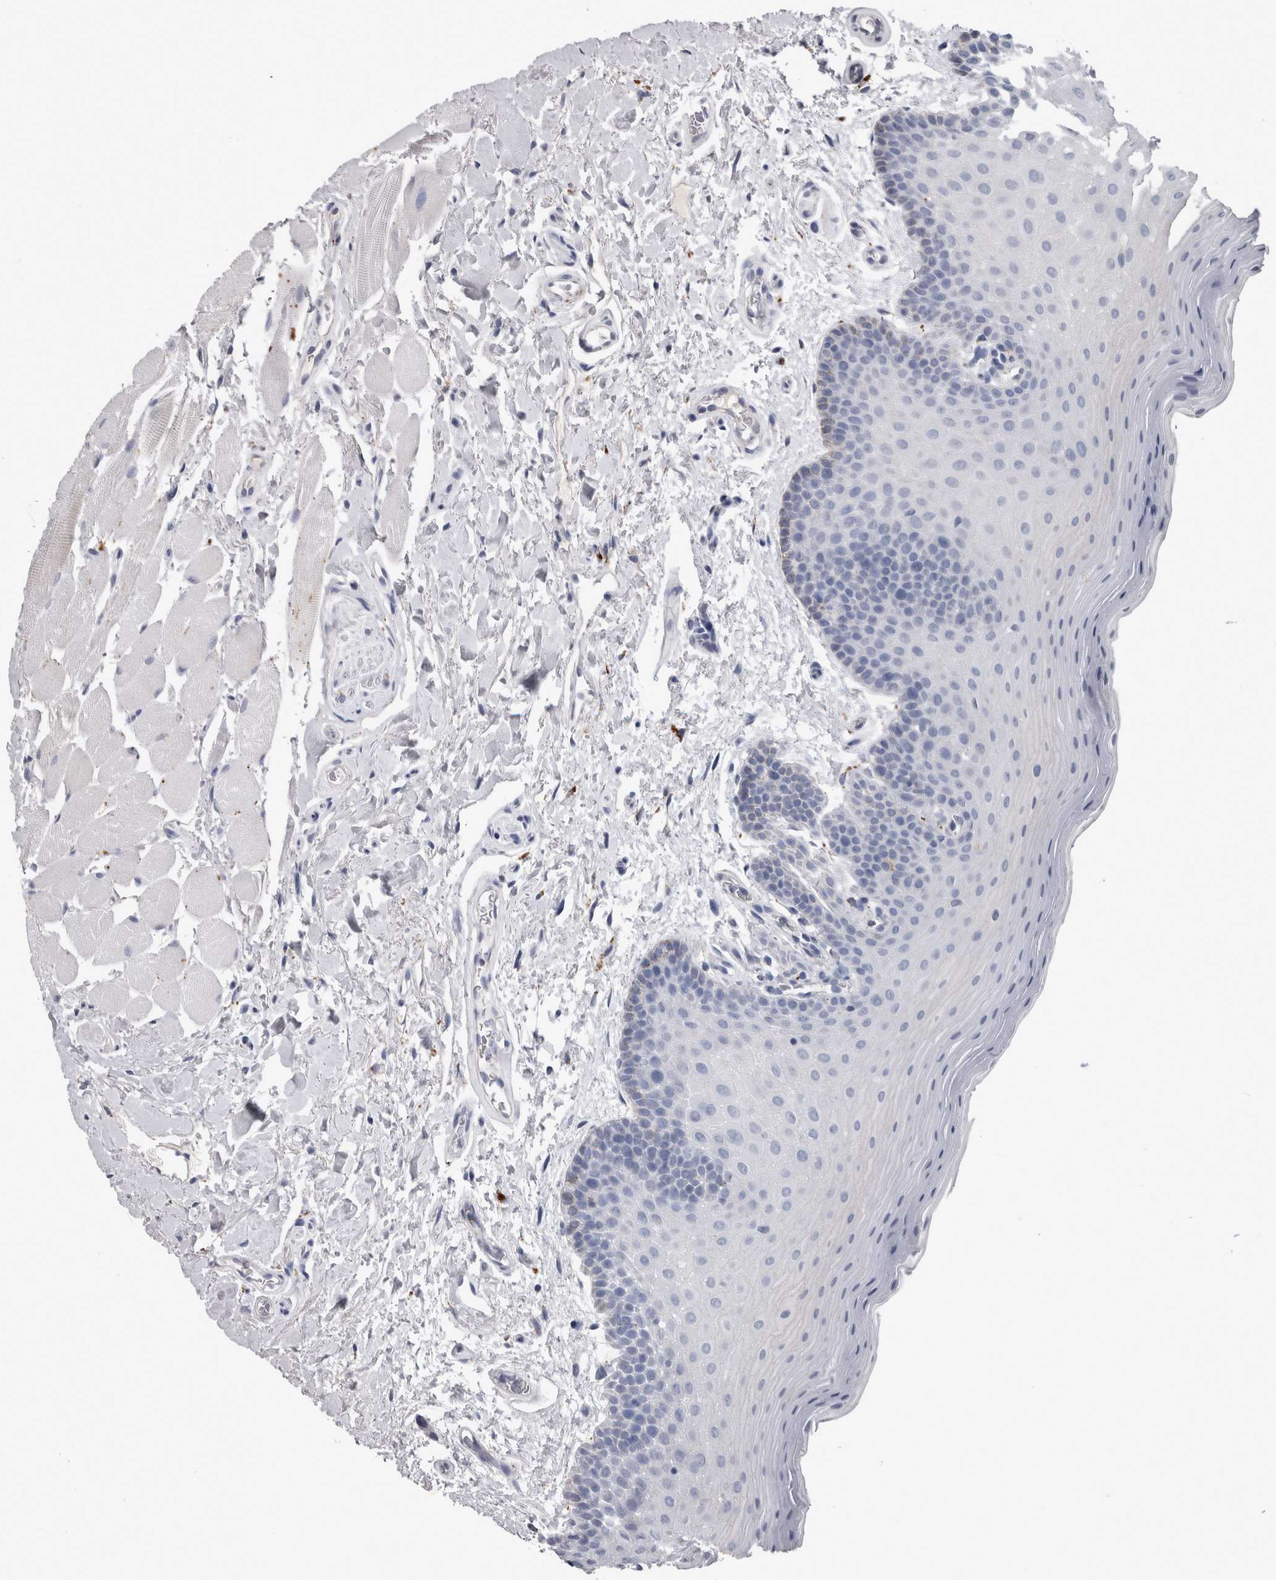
{"staining": {"intensity": "negative", "quantity": "none", "location": "none"}, "tissue": "oral mucosa", "cell_type": "Squamous epithelial cells", "image_type": "normal", "snomed": [{"axis": "morphology", "description": "Normal tissue, NOS"}, {"axis": "topography", "description": "Oral tissue"}], "caption": "IHC histopathology image of unremarkable human oral mucosa stained for a protein (brown), which exhibits no expression in squamous epithelial cells. Nuclei are stained in blue.", "gene": "DPP7", "patient": {"sex": "male", "age": 62}}